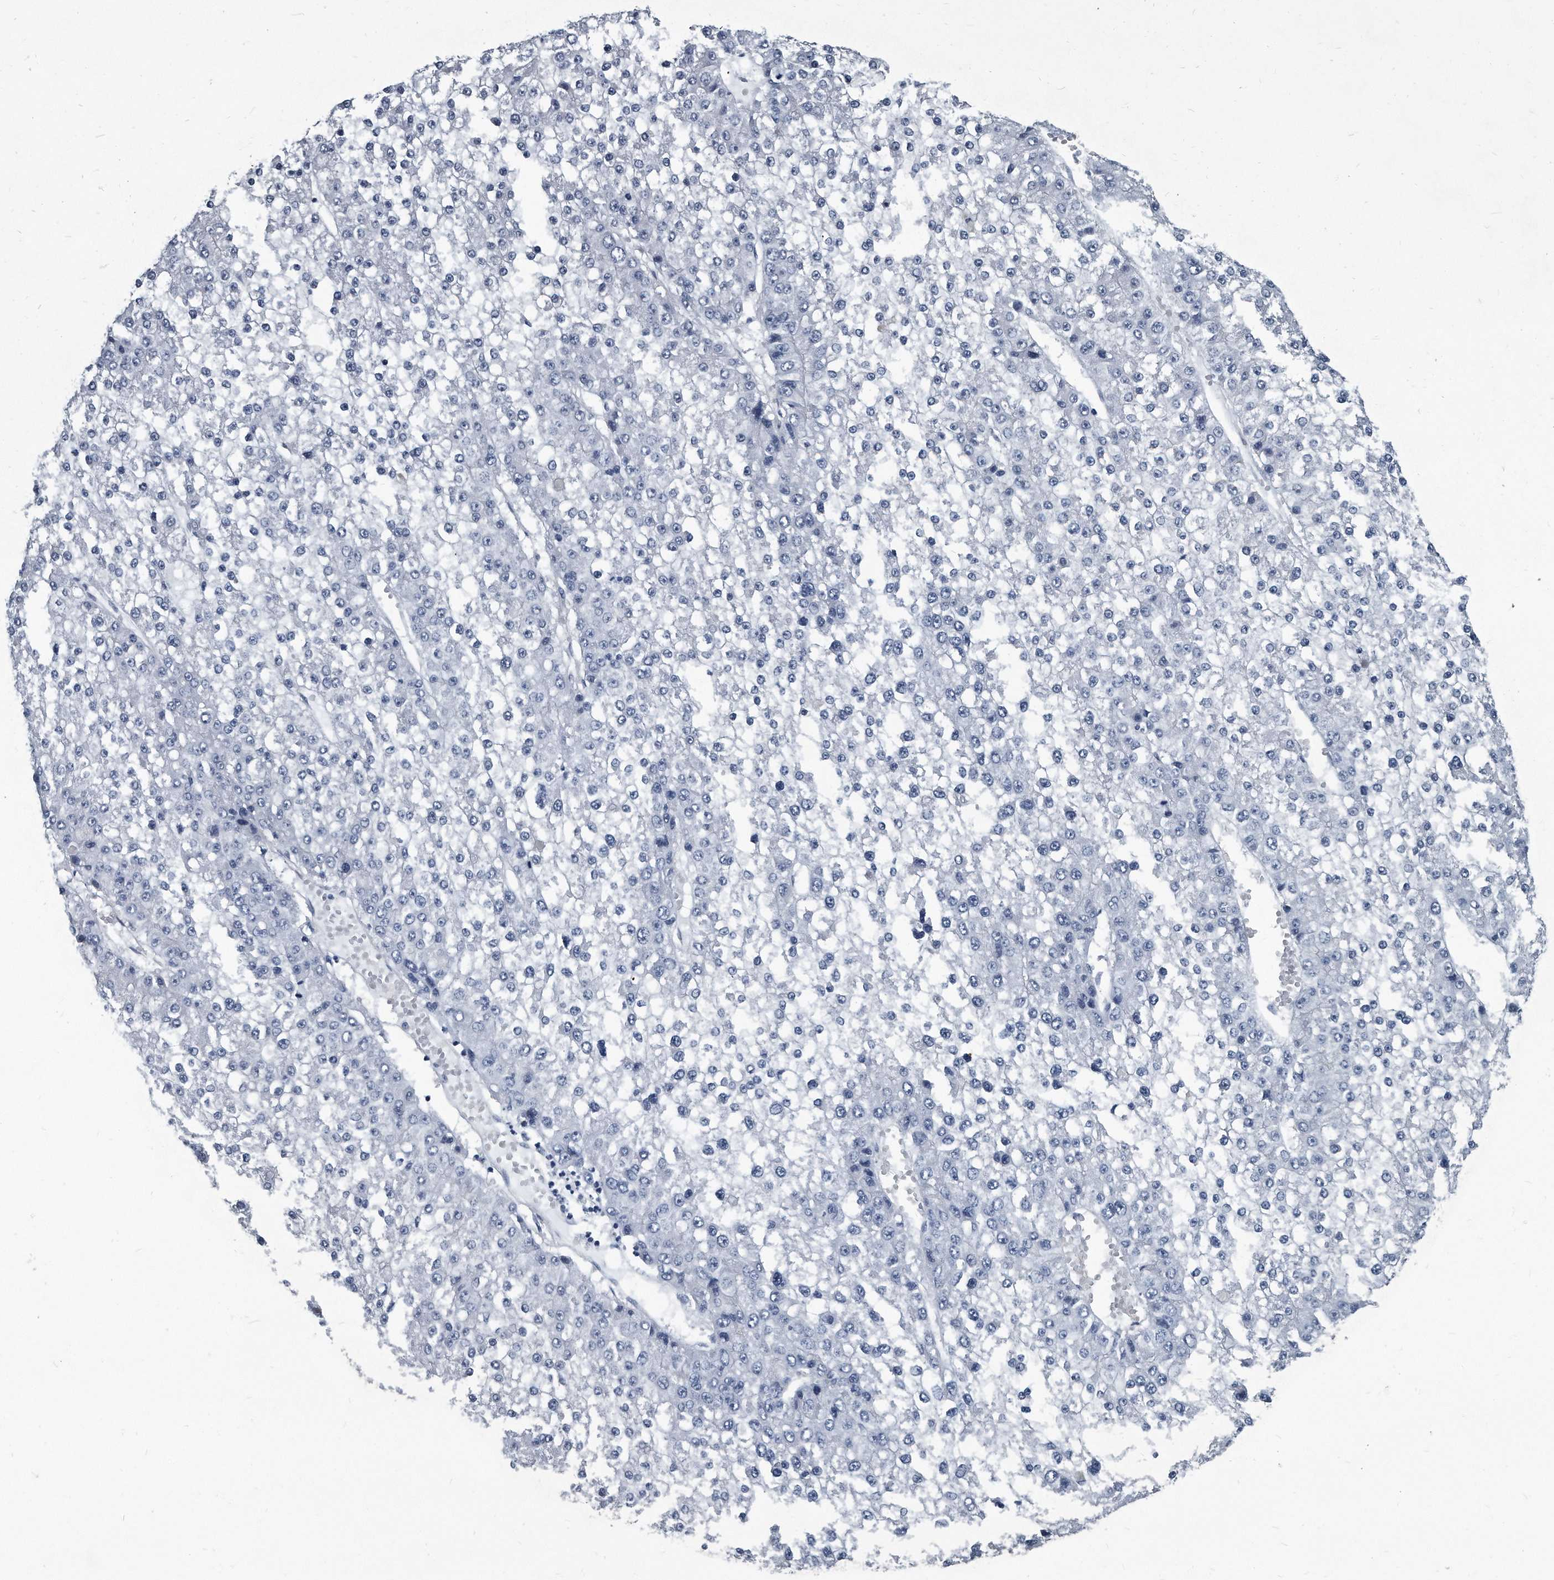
{"staining": {"intensity": "negative", "quantity": "none", "location": "none"}, "tissue": "liver cancer", "cell_type": "Tumor cells", "image_type": "cancer", "snomed": [{"axis": "morphology", "description": "Carcinoma, Hepatocellular, NOS"}, {"axis": "topography", "description": "Liver"}], "caption": "An IHC image of hepatocellular carcinoma (liver) is shown. There is no staining in tumor cells of hepatocellular carcinoma (liver).", "gene": "PLEC", "patient": {"sex": "female", "age": 73}}